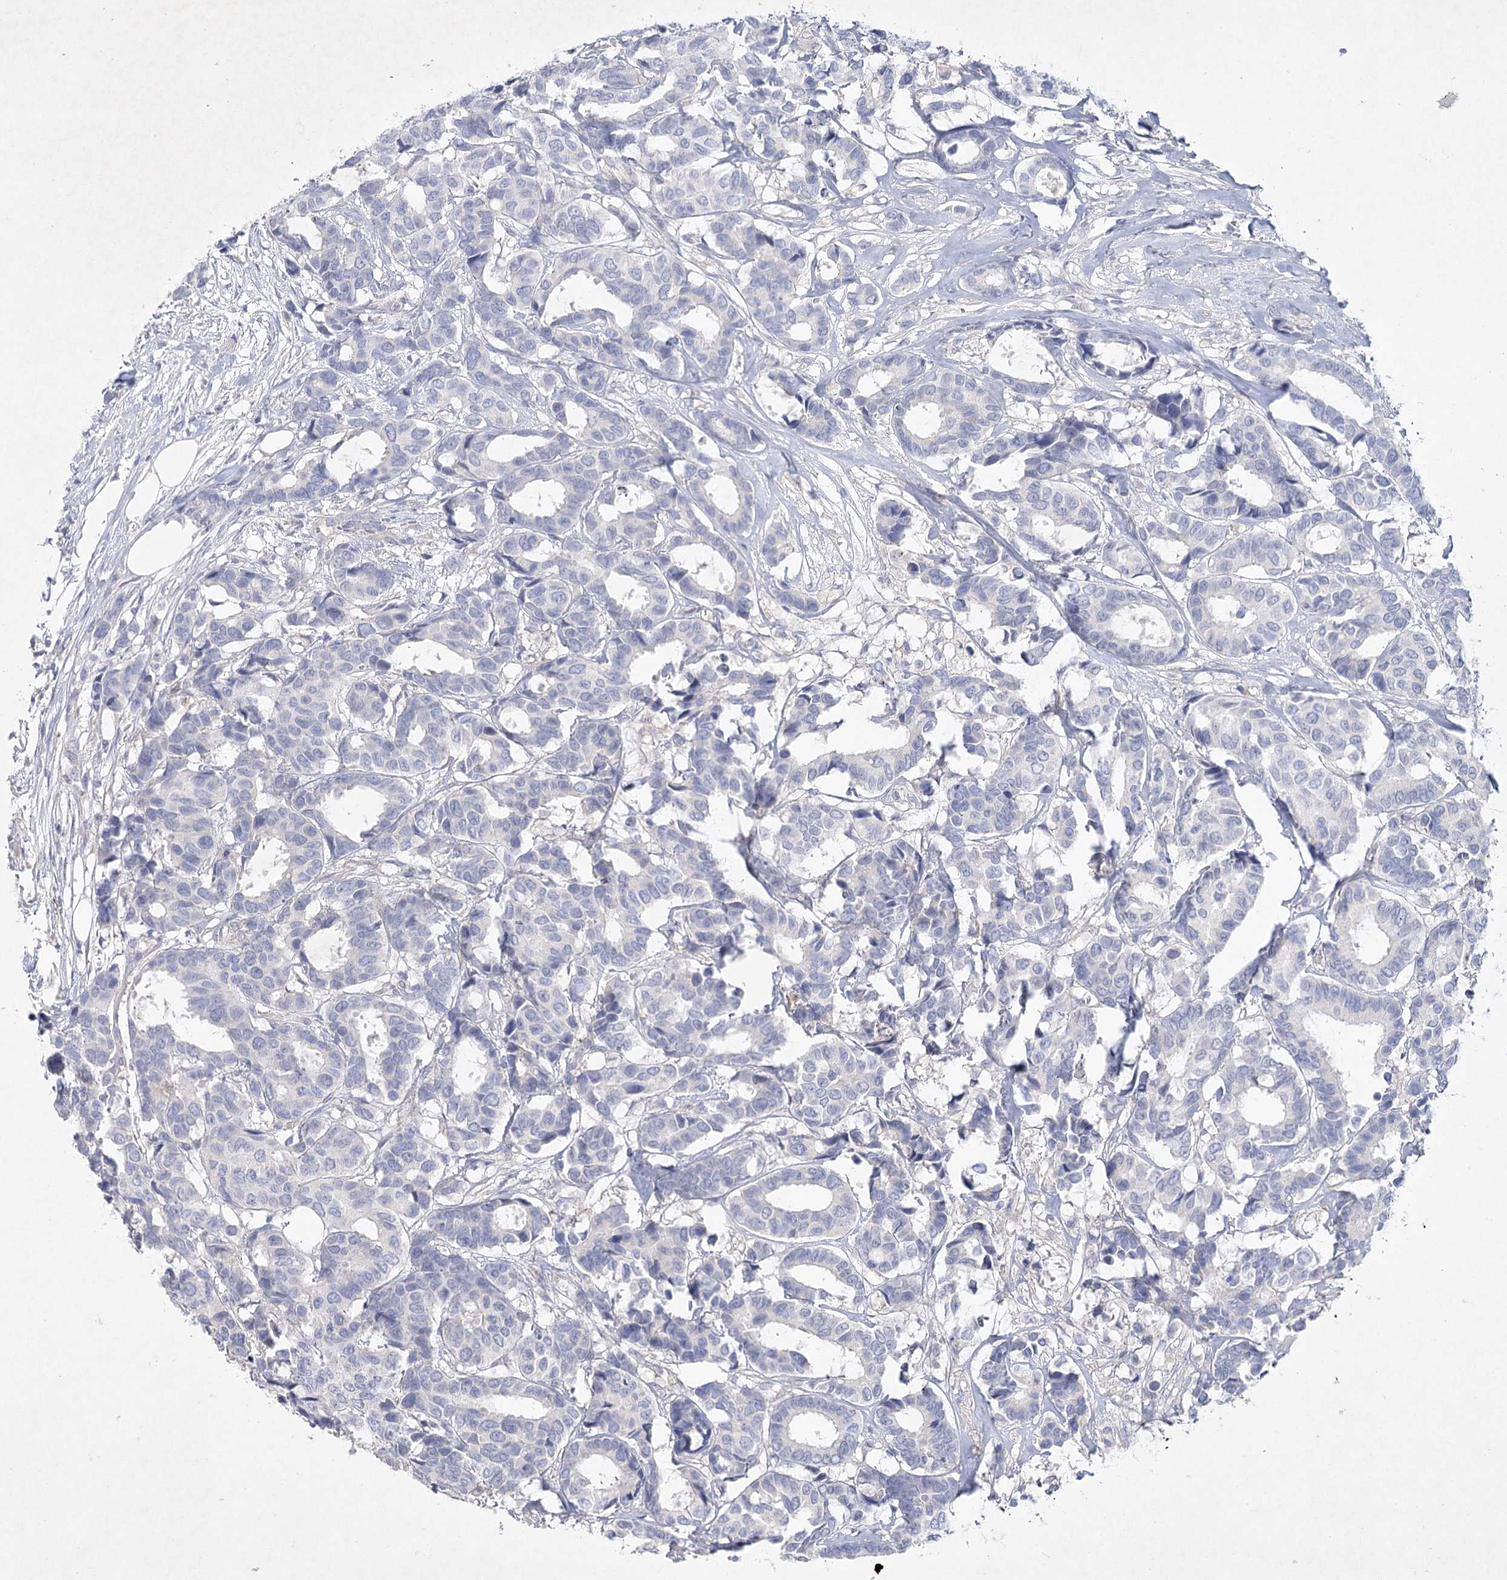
{"staining": {"intensity": "negative", "quantity": "none", "location": "none"}, "tissue": "breast cancer", "cell_type": "Tumor cells", "image_type": "cancer", "snomed": [{"axis": "morphology", "description": "Duct carcinoma"}, {"axis": "topography", "description": "Breast"}], "caption": "Immunohistochemistry (IHC) micrograph of breast cancer (invasive ductal carcinoma) stained for a protein (brown), which exhibits no positivity in tumor cells. The staining is performed using DAB brown chromogen with nuclei counter-stained in using hematoxylin.", "gene": "MAP3K13", "patient": {"sex": "female", "age": 87}}